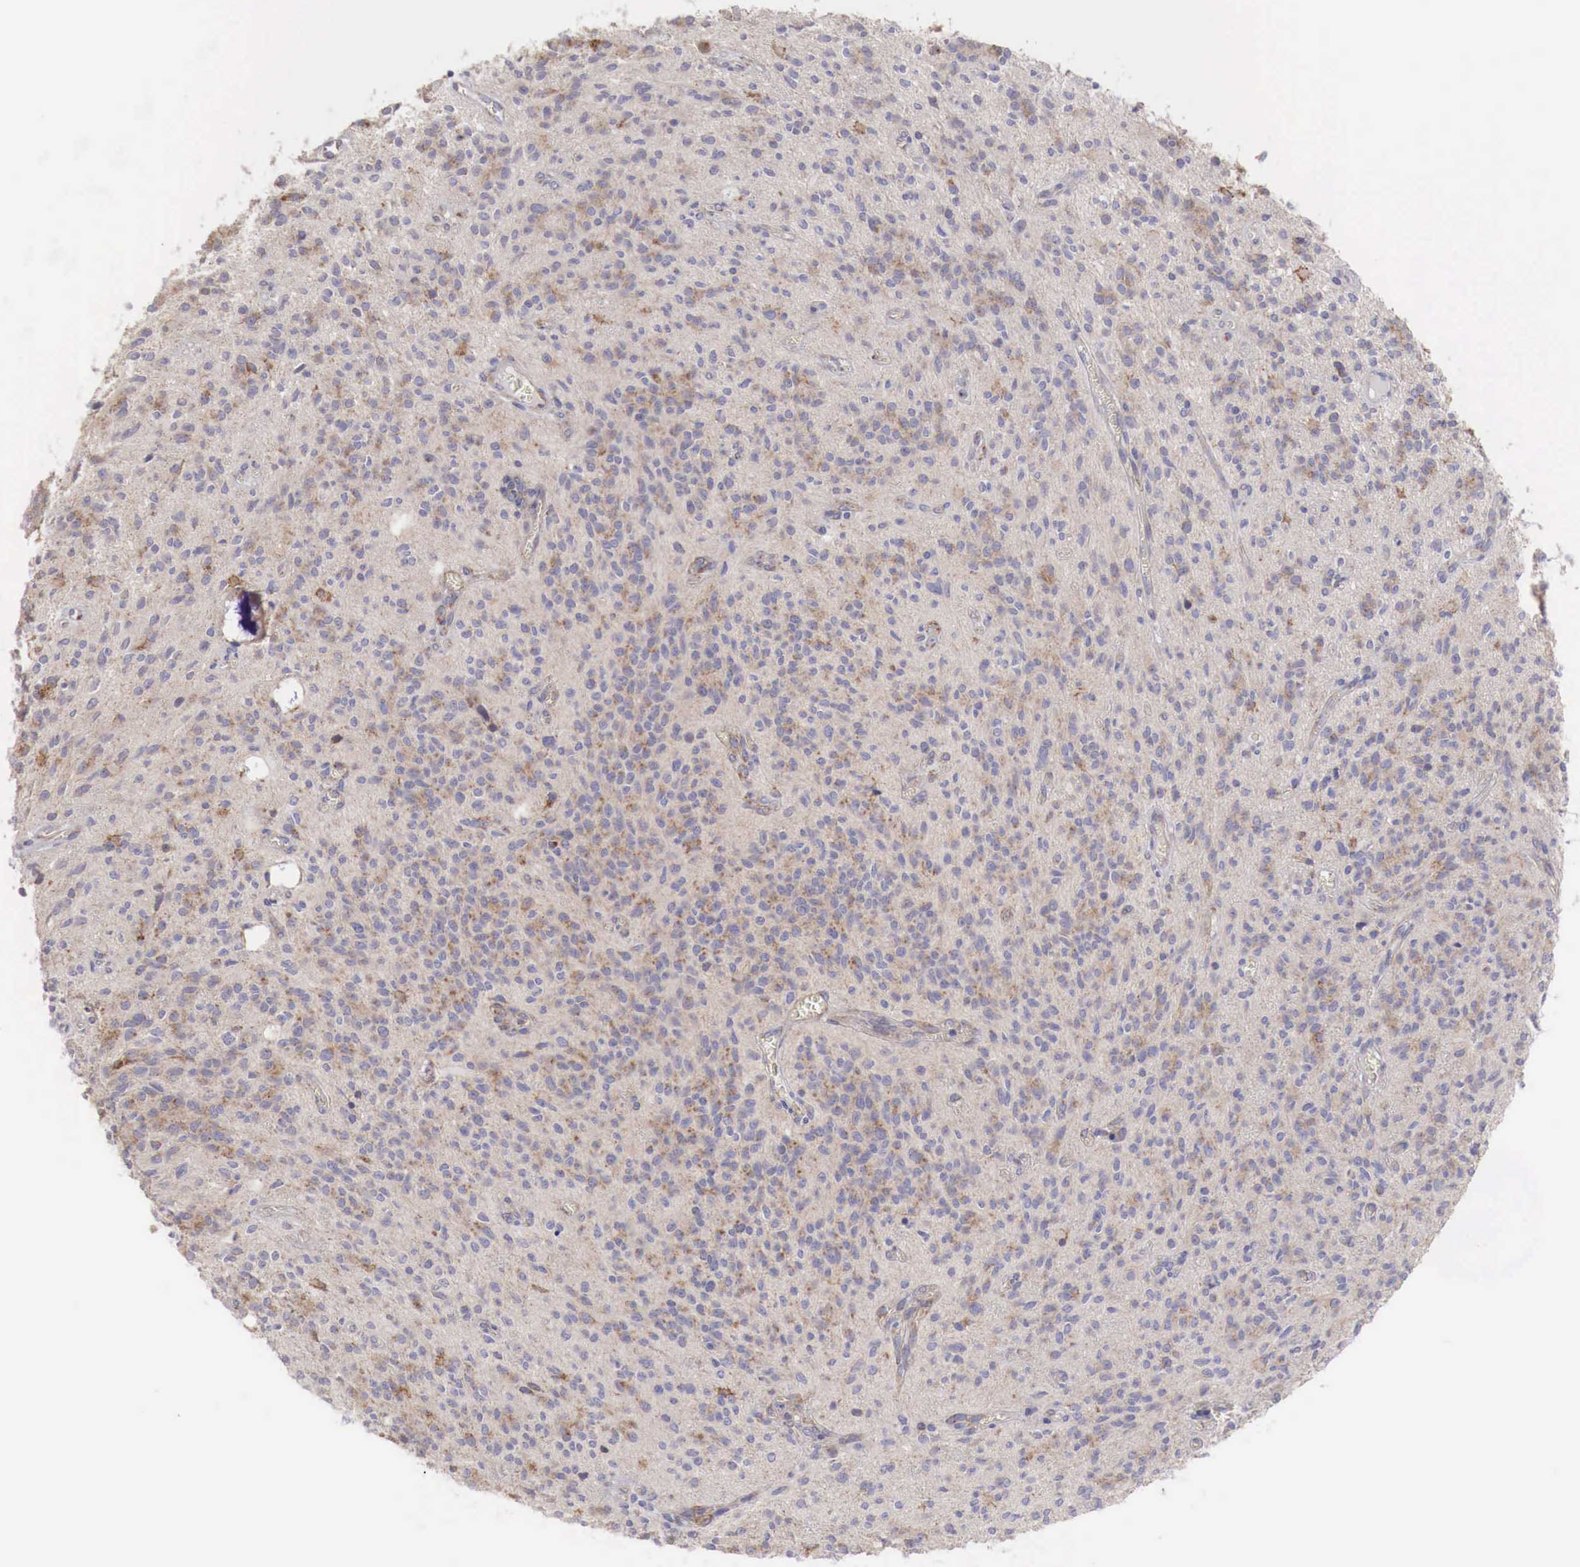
{"staining": {"intensity": "weak", "quantity": "25%-75%", "location": "cytoplasmic/membranous"}, "tissue": "glioma", "cell_type": "Tumor cells", "image_type": "cancer", "snomed": [{"axis": "morphology", "description": "Glioma, malignant, Low grade"}, {"axis": "topography", "description": "Brain"}], "caption": "DAB immunohistochemical staining of malignant glioma (low-grade) exhibits weak cytoplasmic/membranous protein expression in approximately 25%-75% of tumor cells.", "gene": "XPNPEP3", "patient": {"sex": "female", "age": 15}}